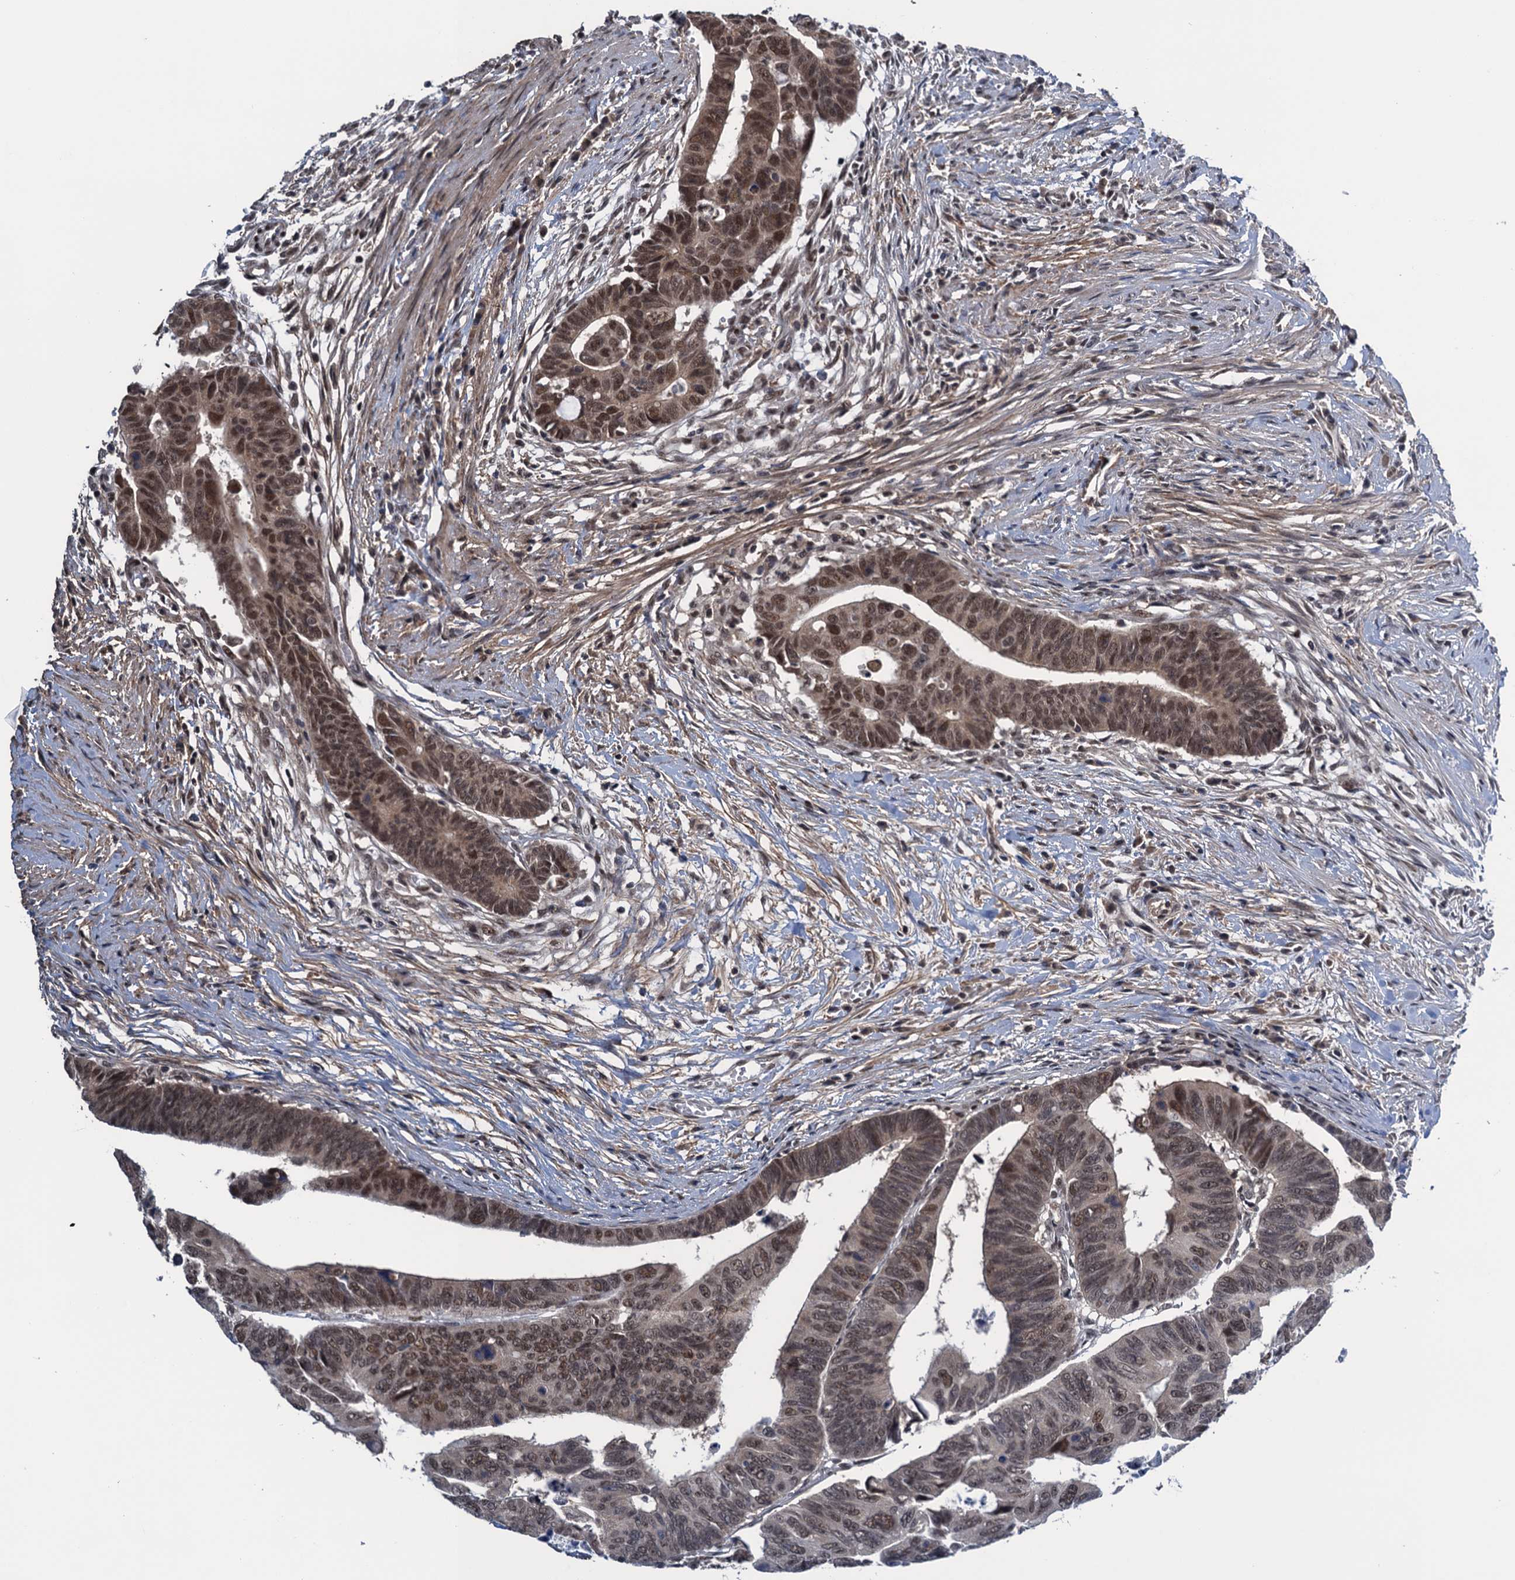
{"staining": {"intensity": "moderate", "quantity": ">75%", "location": "nuclear"}, "tissue": "colorectal cancer", "cell_type": "Tumor cells", "image_type": "cancer", "snomed": [{"axis": "morphology", "description": "Adenocarcinoma, NOS"}, {"axis": "topography", "description": "Rectum"}], "caption": "Immunohistochemical staining of human colorectal cancer exhibits medium levels of moderate nuclear protein positivity in approximately >75% of tumor cells.", "gene": "SAE1", "patient": {"sex": "female", "age": 65}}